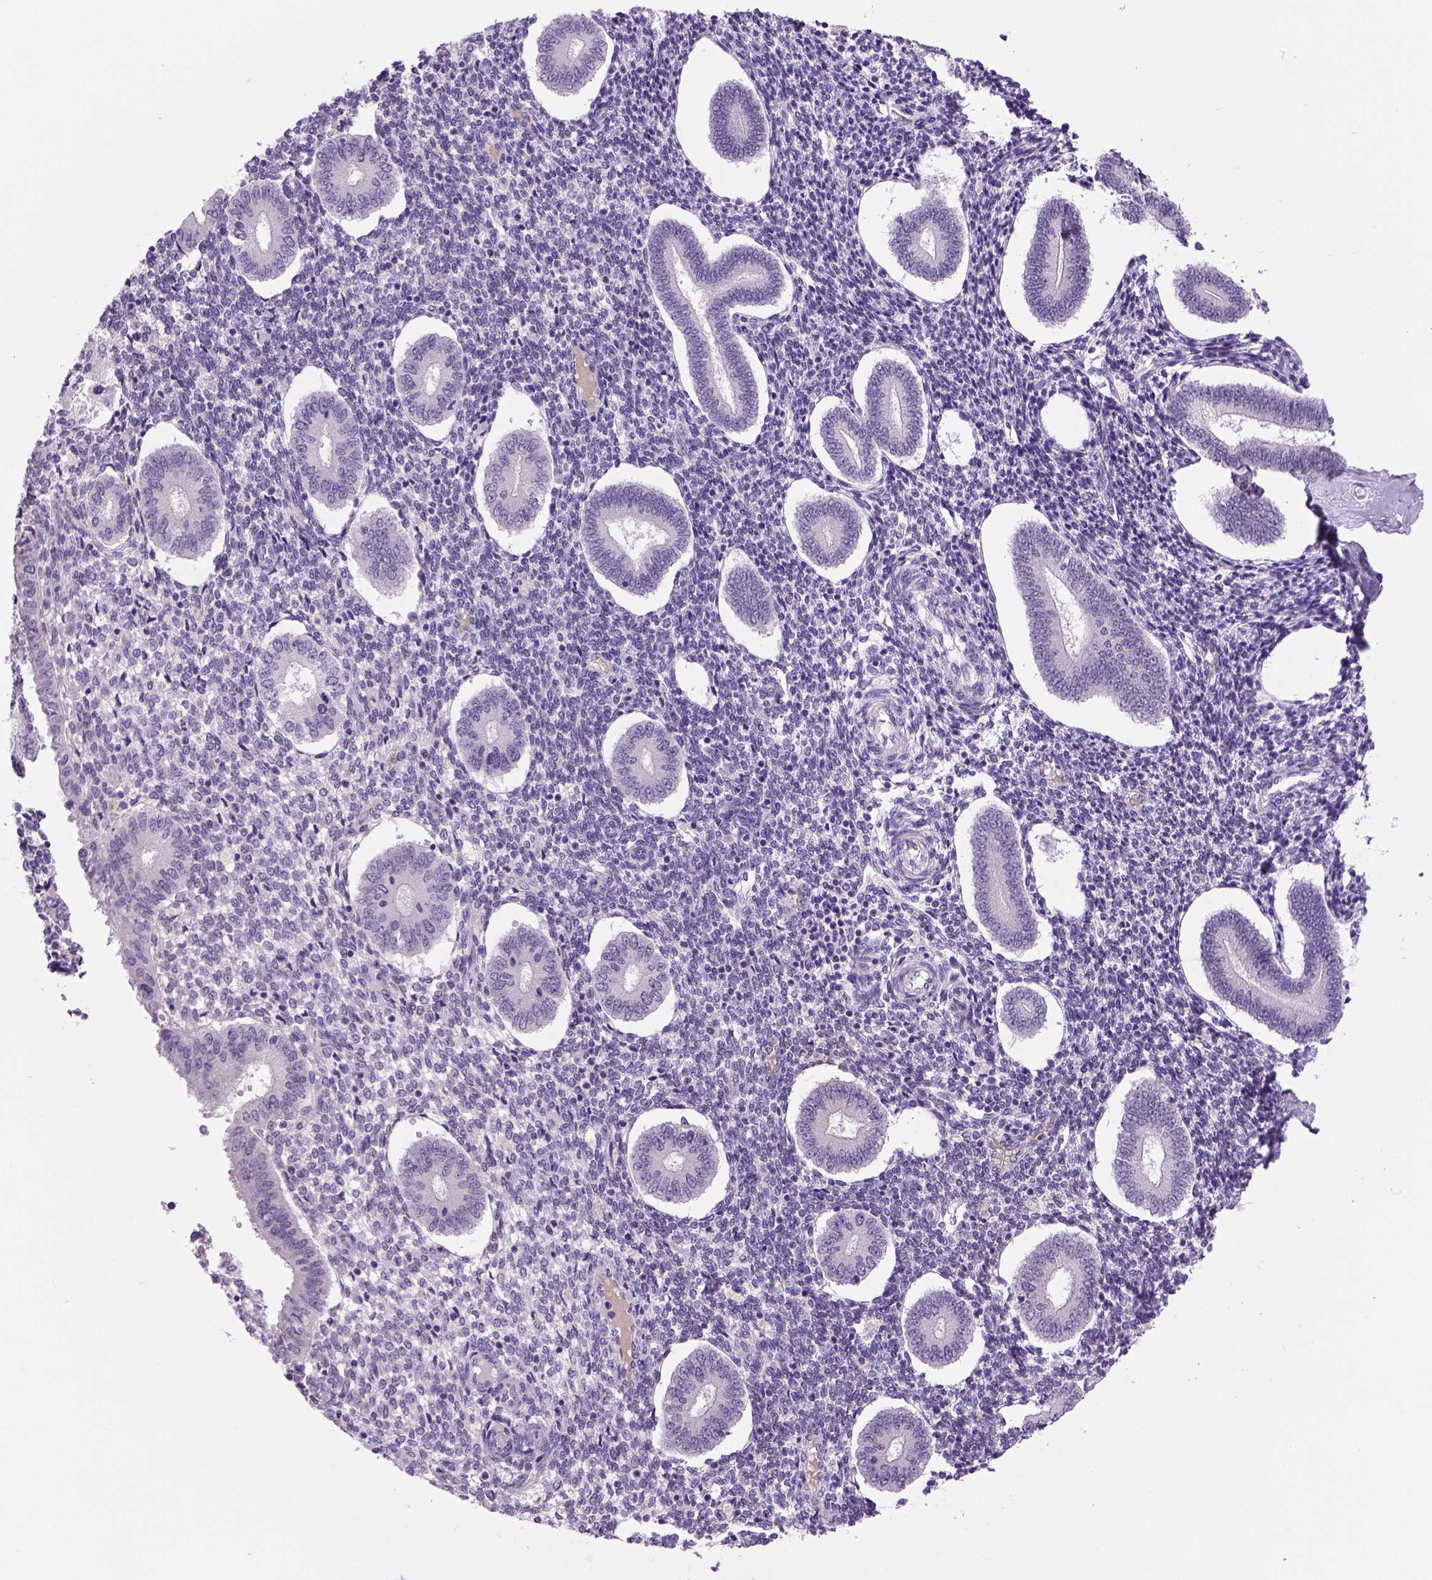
{"staining": {"intensity": "negative", "quantity": "none", "location": "none"}, "tissue": "endometrium", "cell_type": "Cells in endometrial stroma", "image_type": "normal", "snomed": [{"axis": "morphology", "description": "Normal tissue, NOS"}, {"axis": "topography", "description": "Endometrium"}], "caption": "This photomicrograph is of benign endometrium stained with IHC to label a protein in brown with the nuclei are counter-stained blue. There is no staining in cells in endometrial stroma. Nuclei are stained in blue.", "gene": "DBH", "patient": {"sex": "female", "age": 40}}